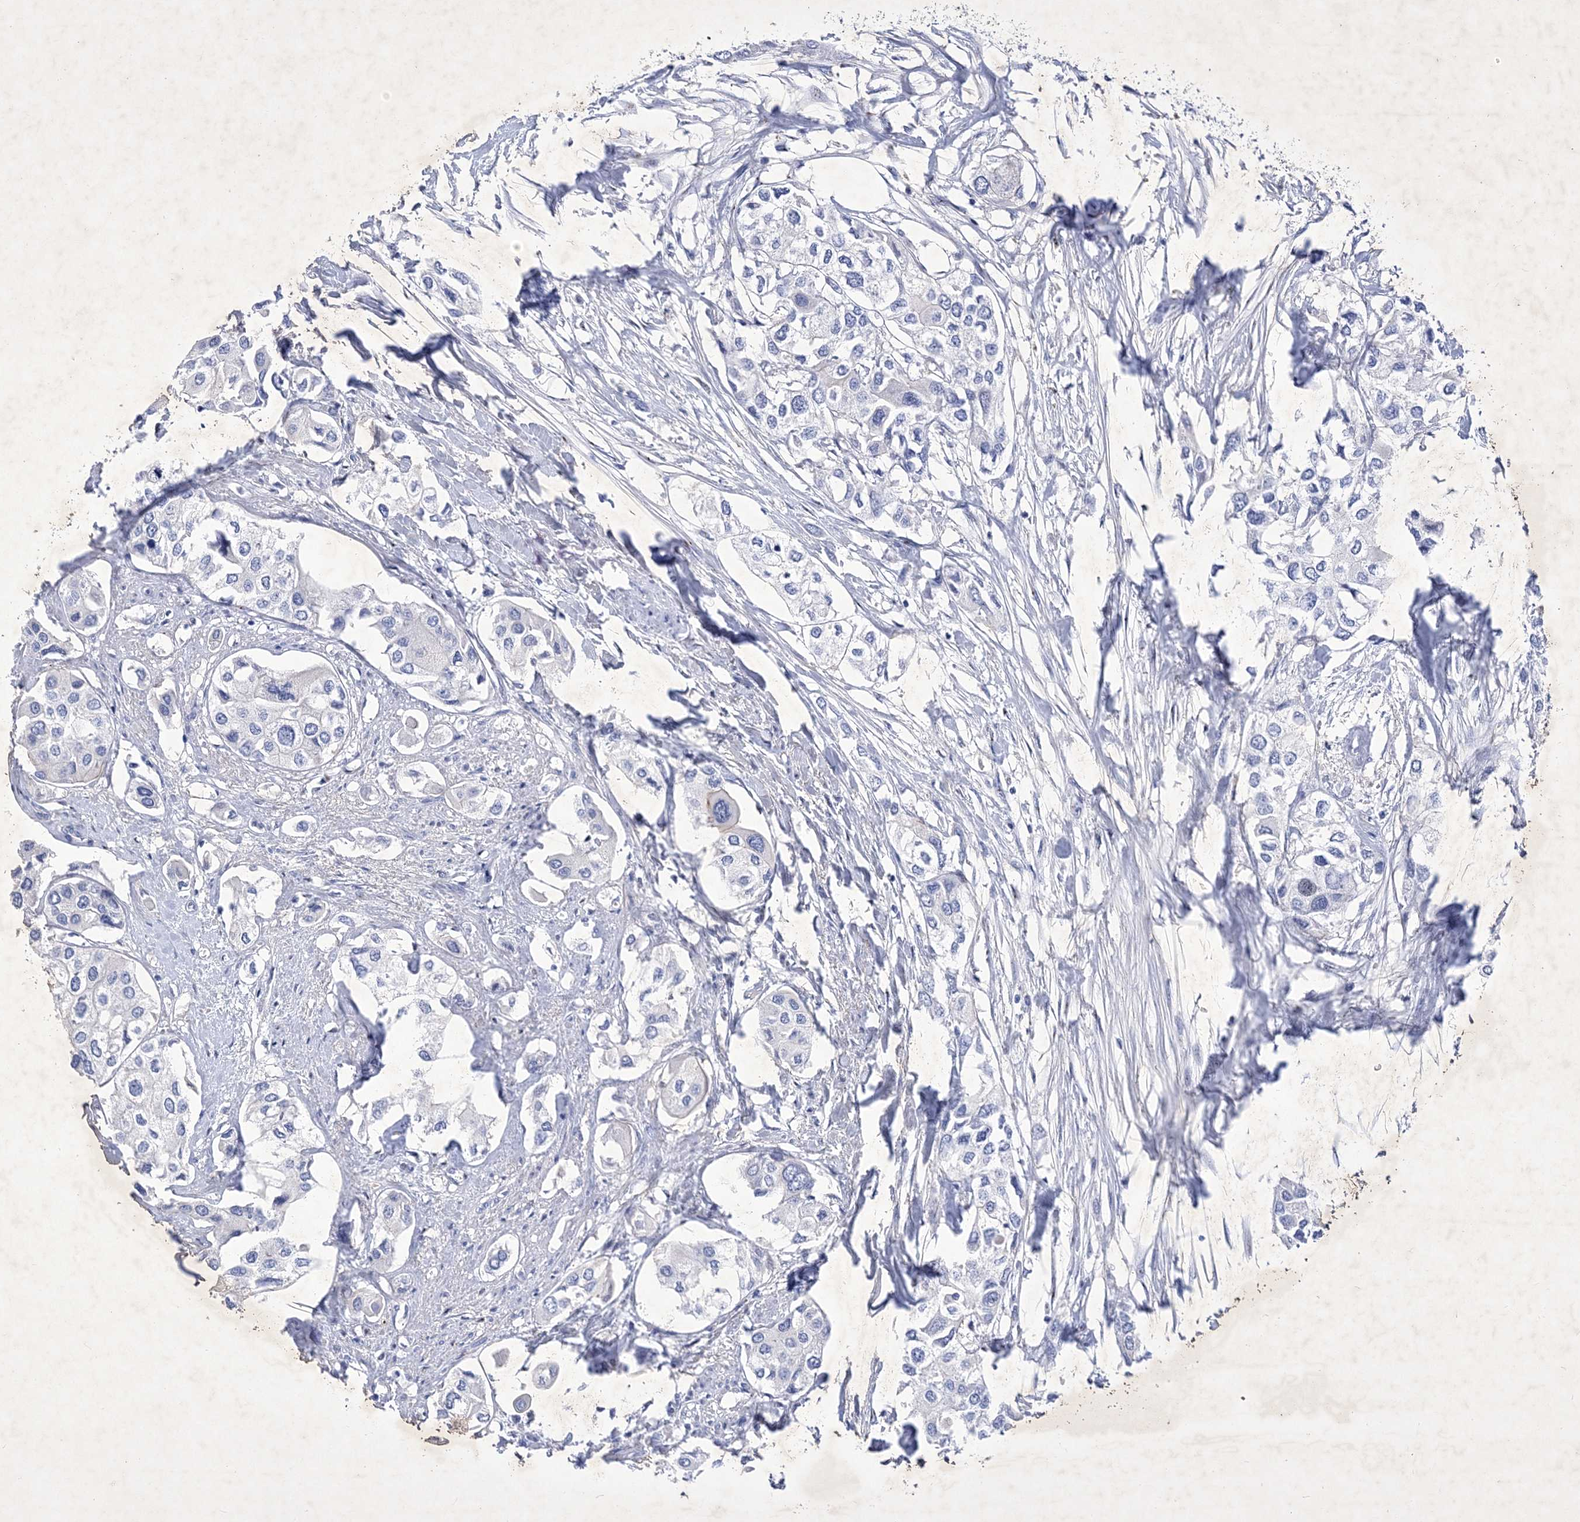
{"staining": {"intensity": "negative", "quantity": "none", "location": "none"}, "tissue": "urothelial cancer", "cell_type": "Tumor cells", "image_type": "cancer", "snomed": [{"axis": "morphology", "description": "Urothelial carcinoma, High grade"}, {"axis": "topography", "description": "Urinary bladder"}], "caption": "Micrograph shows no significant protein positivity in tumor cells of high-grade urothelial carcinoma. (DAB (3,3'-diaminobenzidine) immunohistochemistry (IHC), high magnification).", "gene": "GPN1", "patient": {"sex": "male", "age": 64}}